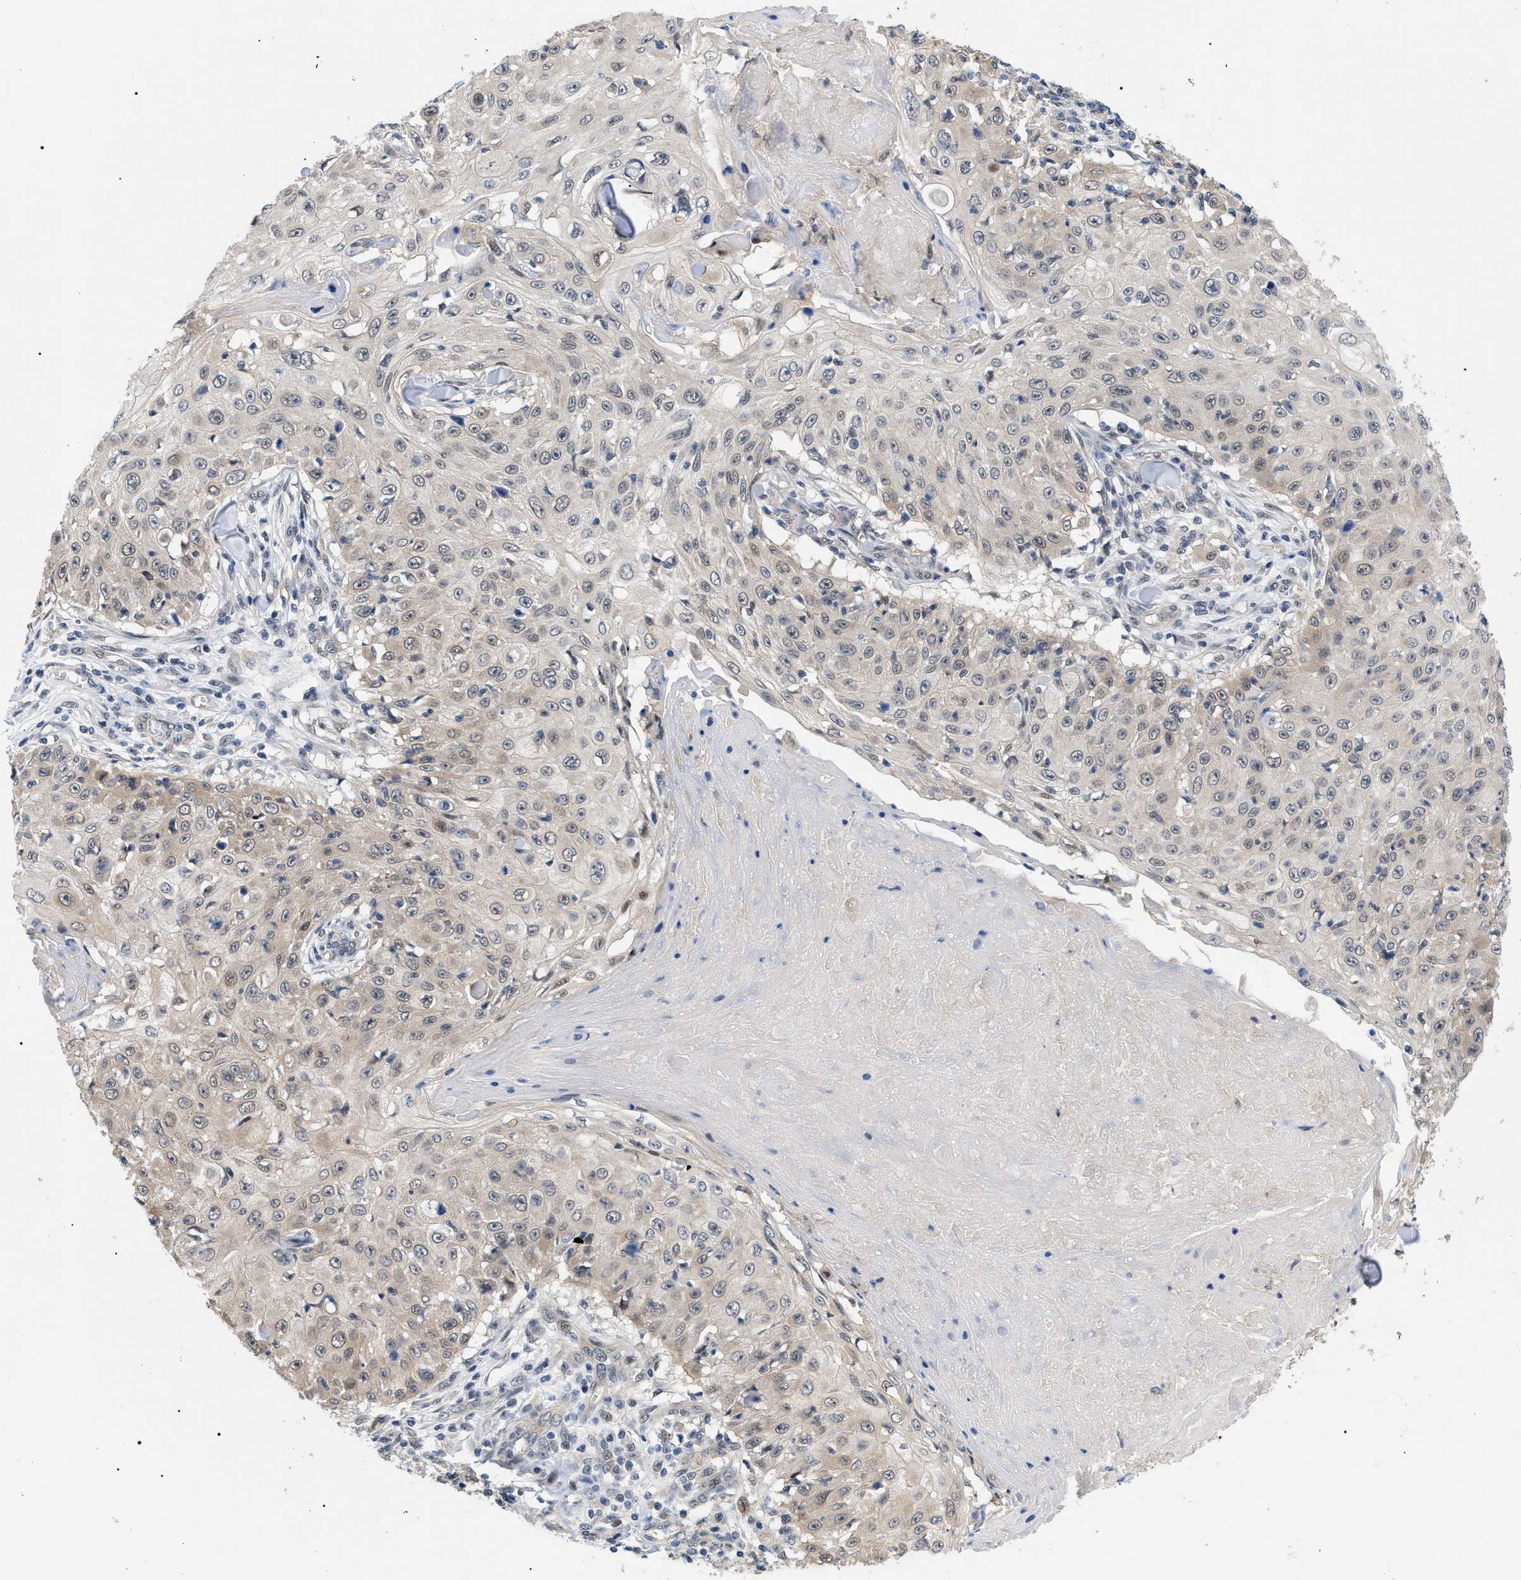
{"staining": {"intensity": "weak", "quantity": ">75%", "location": "cytoplasmic/membranous,nuclear"}, "tissue": "skin cancer", "cell_type": "Tumor cells", "image_type": "cancer", "snomed": [{"axis": "morphology", "description": "Squamous cell carcinoma, NOS"}, {"axis": "topography", "description": "Skin"}], "caption": "This is an image of immunohistochemistry (IHC) staining of skin cancer (squamous cell carcinoma), which shows weak positivity in the cytoplasmic/membranous and nuclear of tumor cells.", "gene": "GARRE1", "patient": {"sex": "male", "age": 86}}